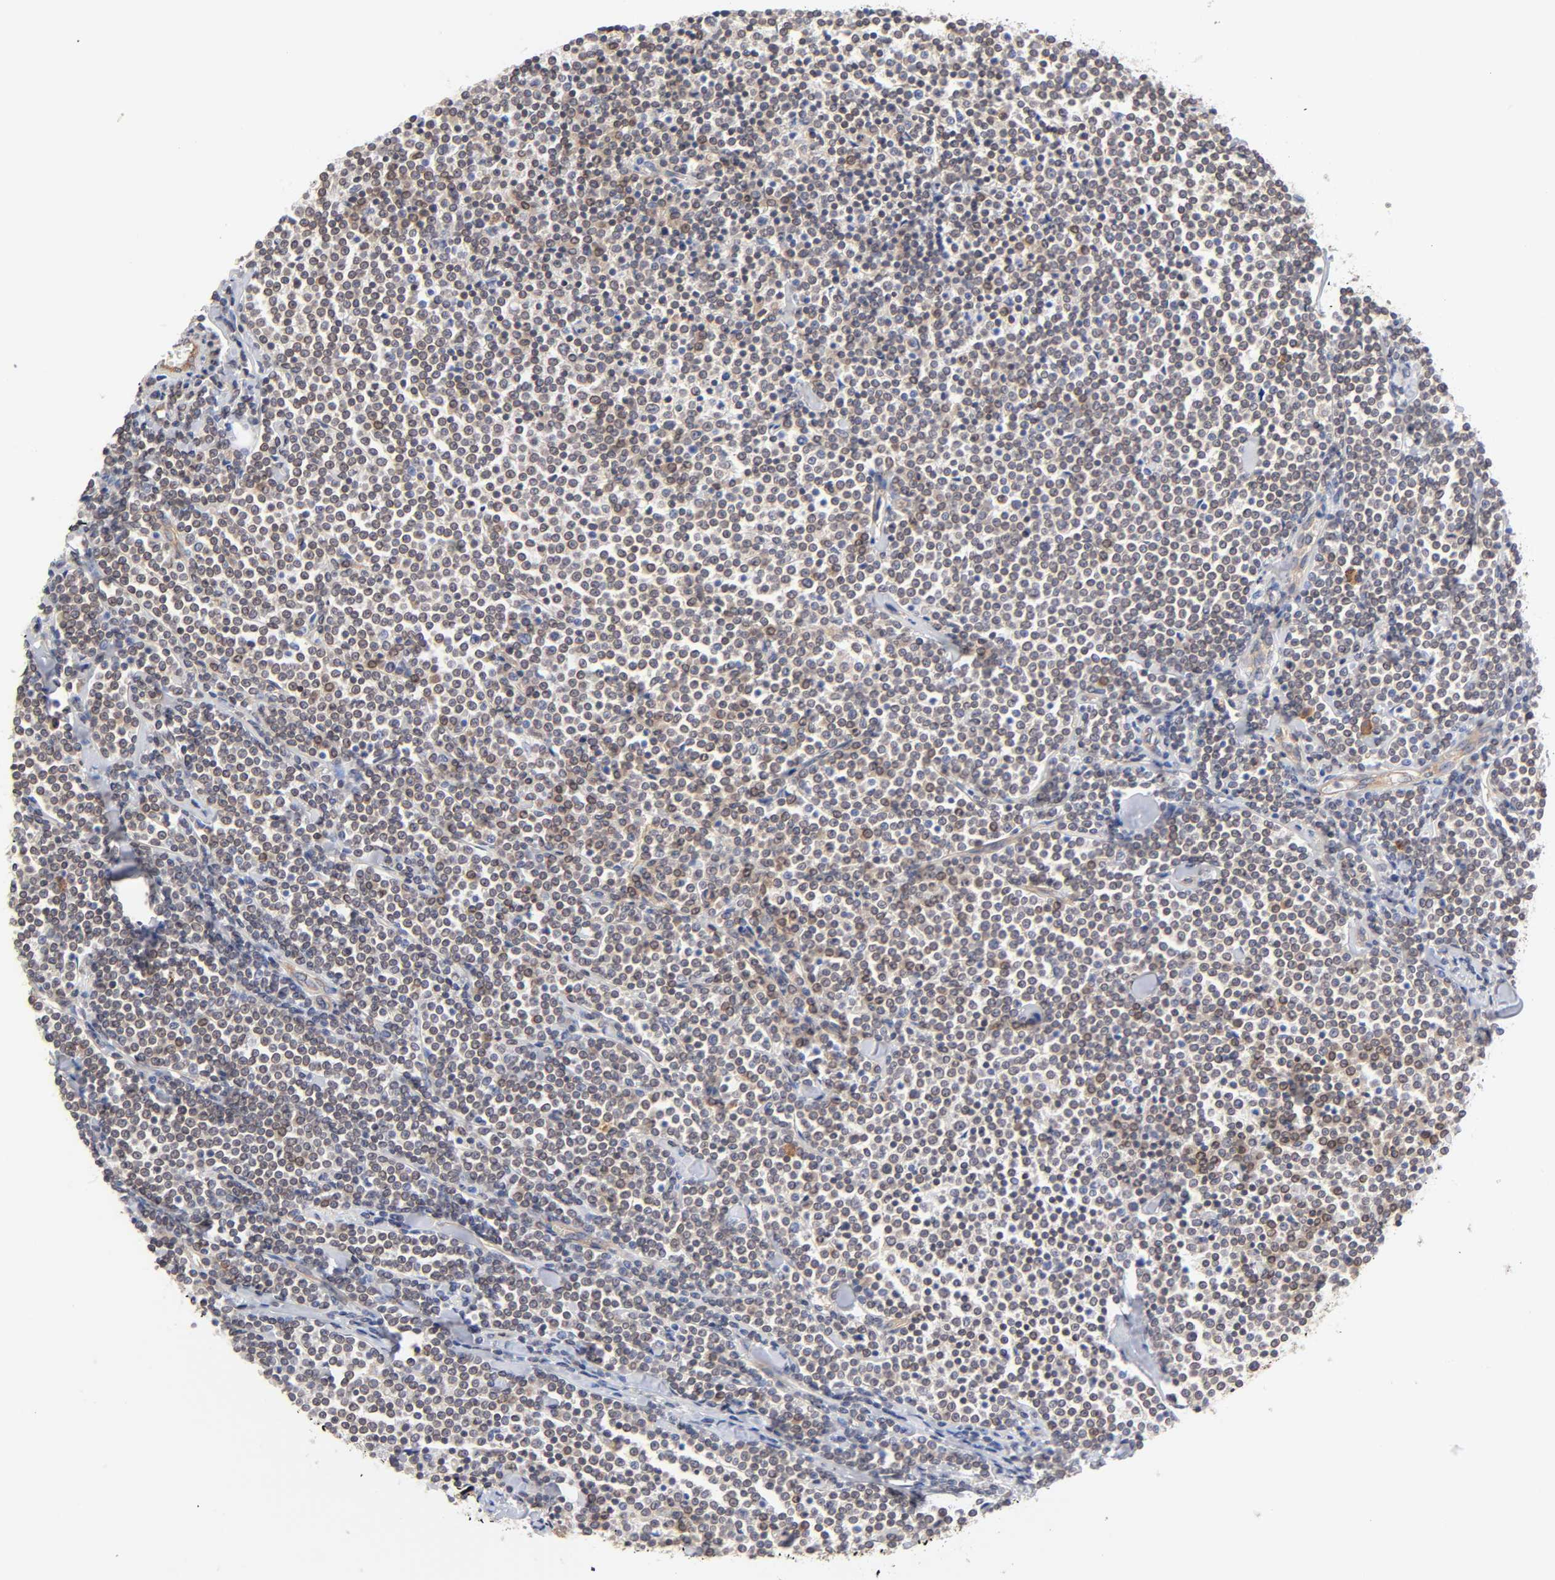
{"staining": {"intensity": "weak", "quantity": "25%-75%", "location": "cytoplasmic/membranous"}, "tissue": "lymphoma", "cell_type": "Tumor cells", "image_type": "cancer", "snomed": [{"axis": "morphology", "description": "Malignant lymphoma, non-Hodgkin's type, Low grade"}, {"axis": "topography", "description": "Soft tissue"}], "caption": "Protein staining displays weak cytoplasmic/membranous positivity in approximately 25%-75% of tumor cells in lymphoma.", "gene": "STRN3", "patient": {"sex": "male", "age": 92}}